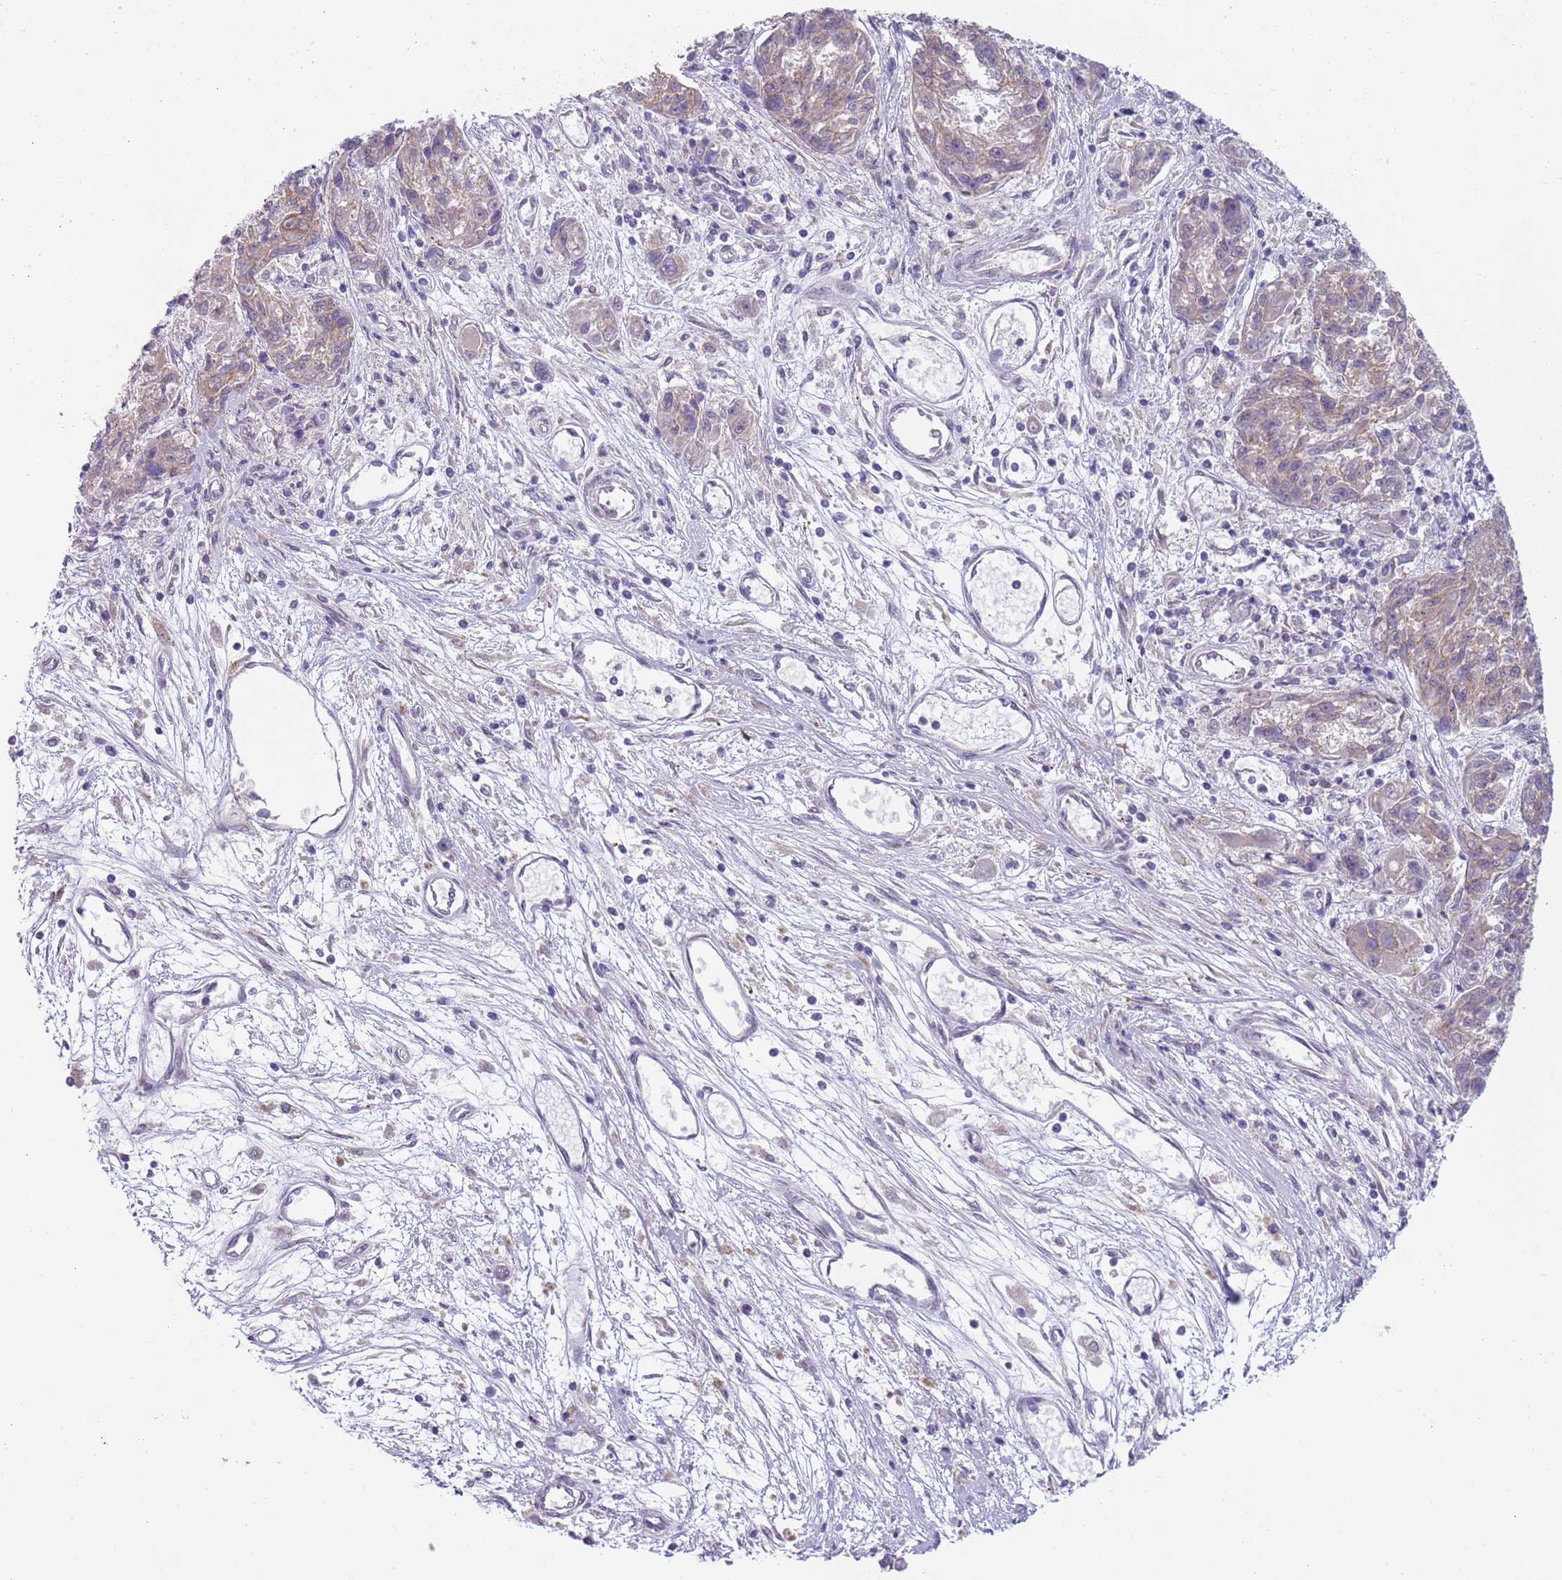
{"staining": {"intensity": "weak", "quantity": "<25%", "location": "nuclear"}, "tissue": "melanoma", "cell_type": "Tumor cells", "image_type": "cancer", "snomed": [{"axis": "morphology", "description": "Malignant melanoma, NOS"}, {"axis": "topography", "description": "Skin"}], "caption": "Malignant melanoma was stained to show a protein in brown. There is no significant positivity in tumor cells.", "gene": "TM2D1", "patient": {"sex": "male", "age": 53}}